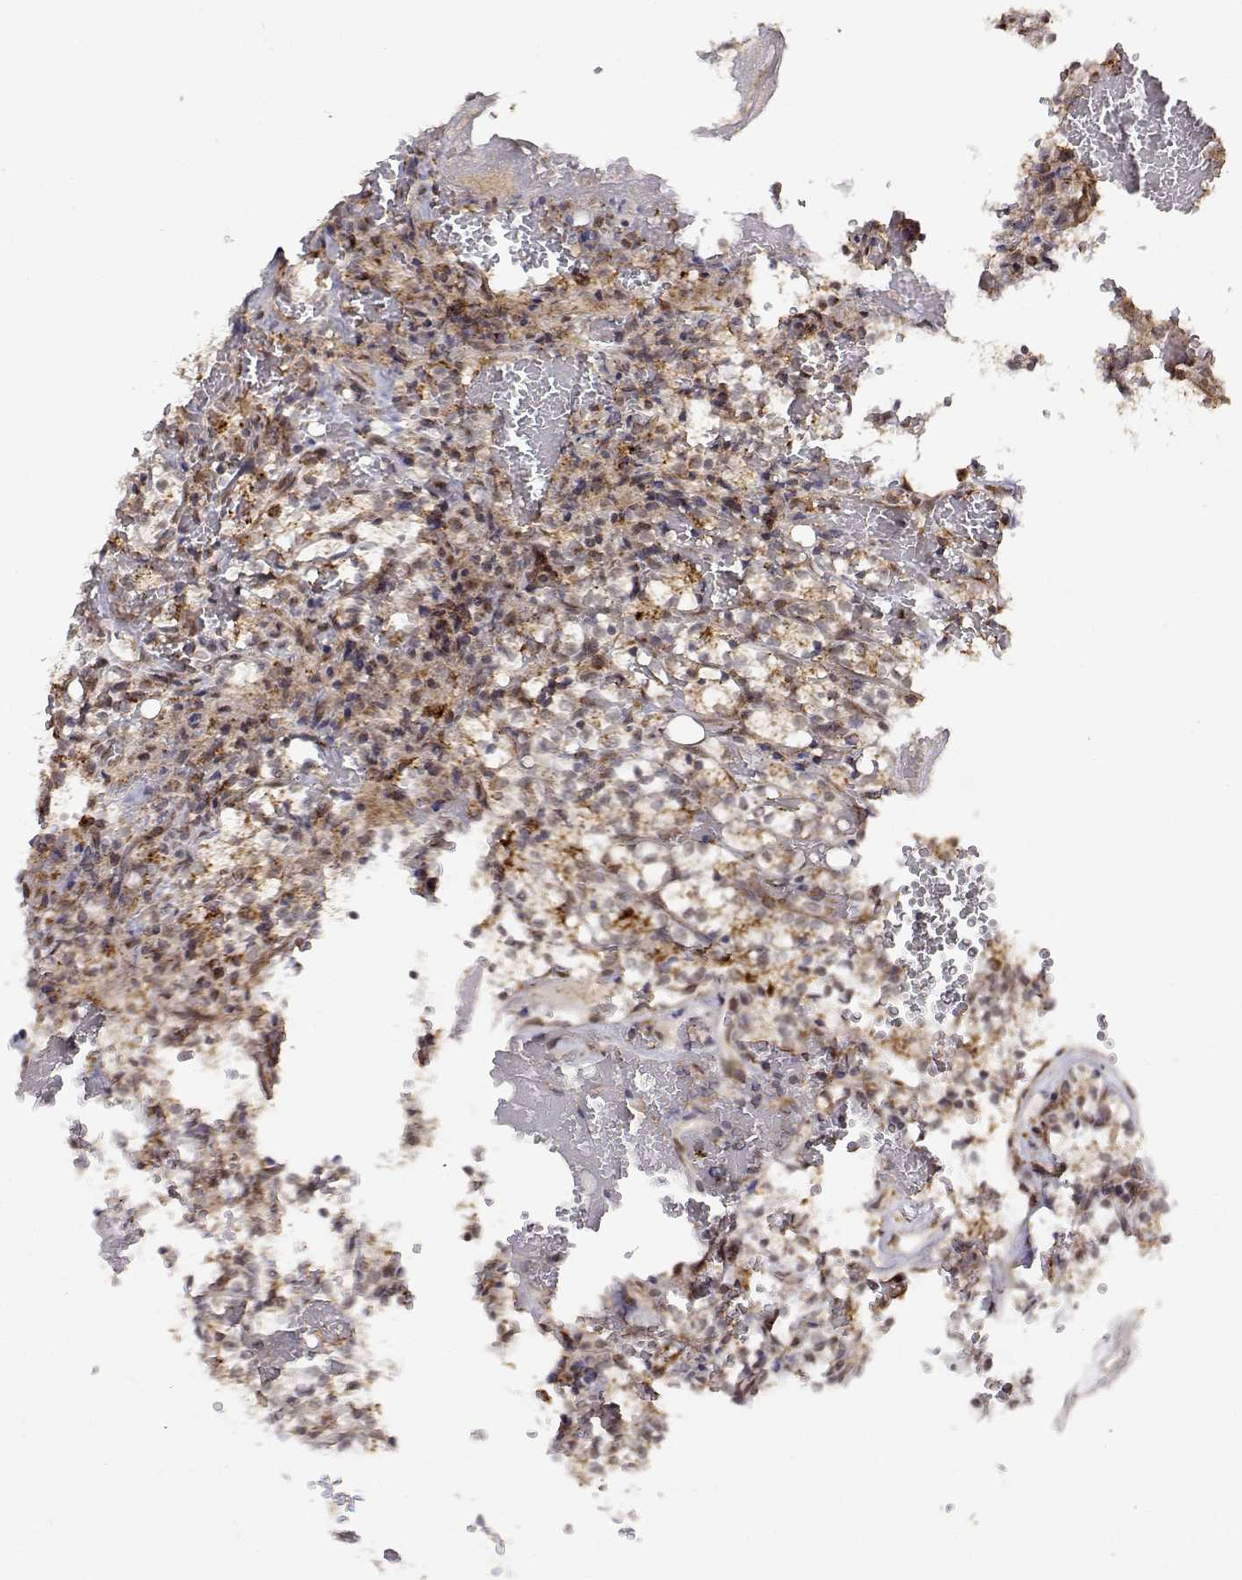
{"staining": {"intensity": "moderate", "quantity": ">75%", "location": "cytoplasmic/membranous"}, "tissue": "renal cancer", "cell_type": "Tumor cells", "image_type": "cancer", "snomed": [{"axis": "morphology", "description": "Adenocarcinoma, NOS"}, {"axis": "topography", "description": "Kidney"}], "caption": "Moderate cytoplasmic/membranous protein positivity is appreciated in approximately >75% of tumor cells in renal cancer (adenocarcinoma).", "gene": "RNF13", "patient": {"sex": "female", "age": 69}}